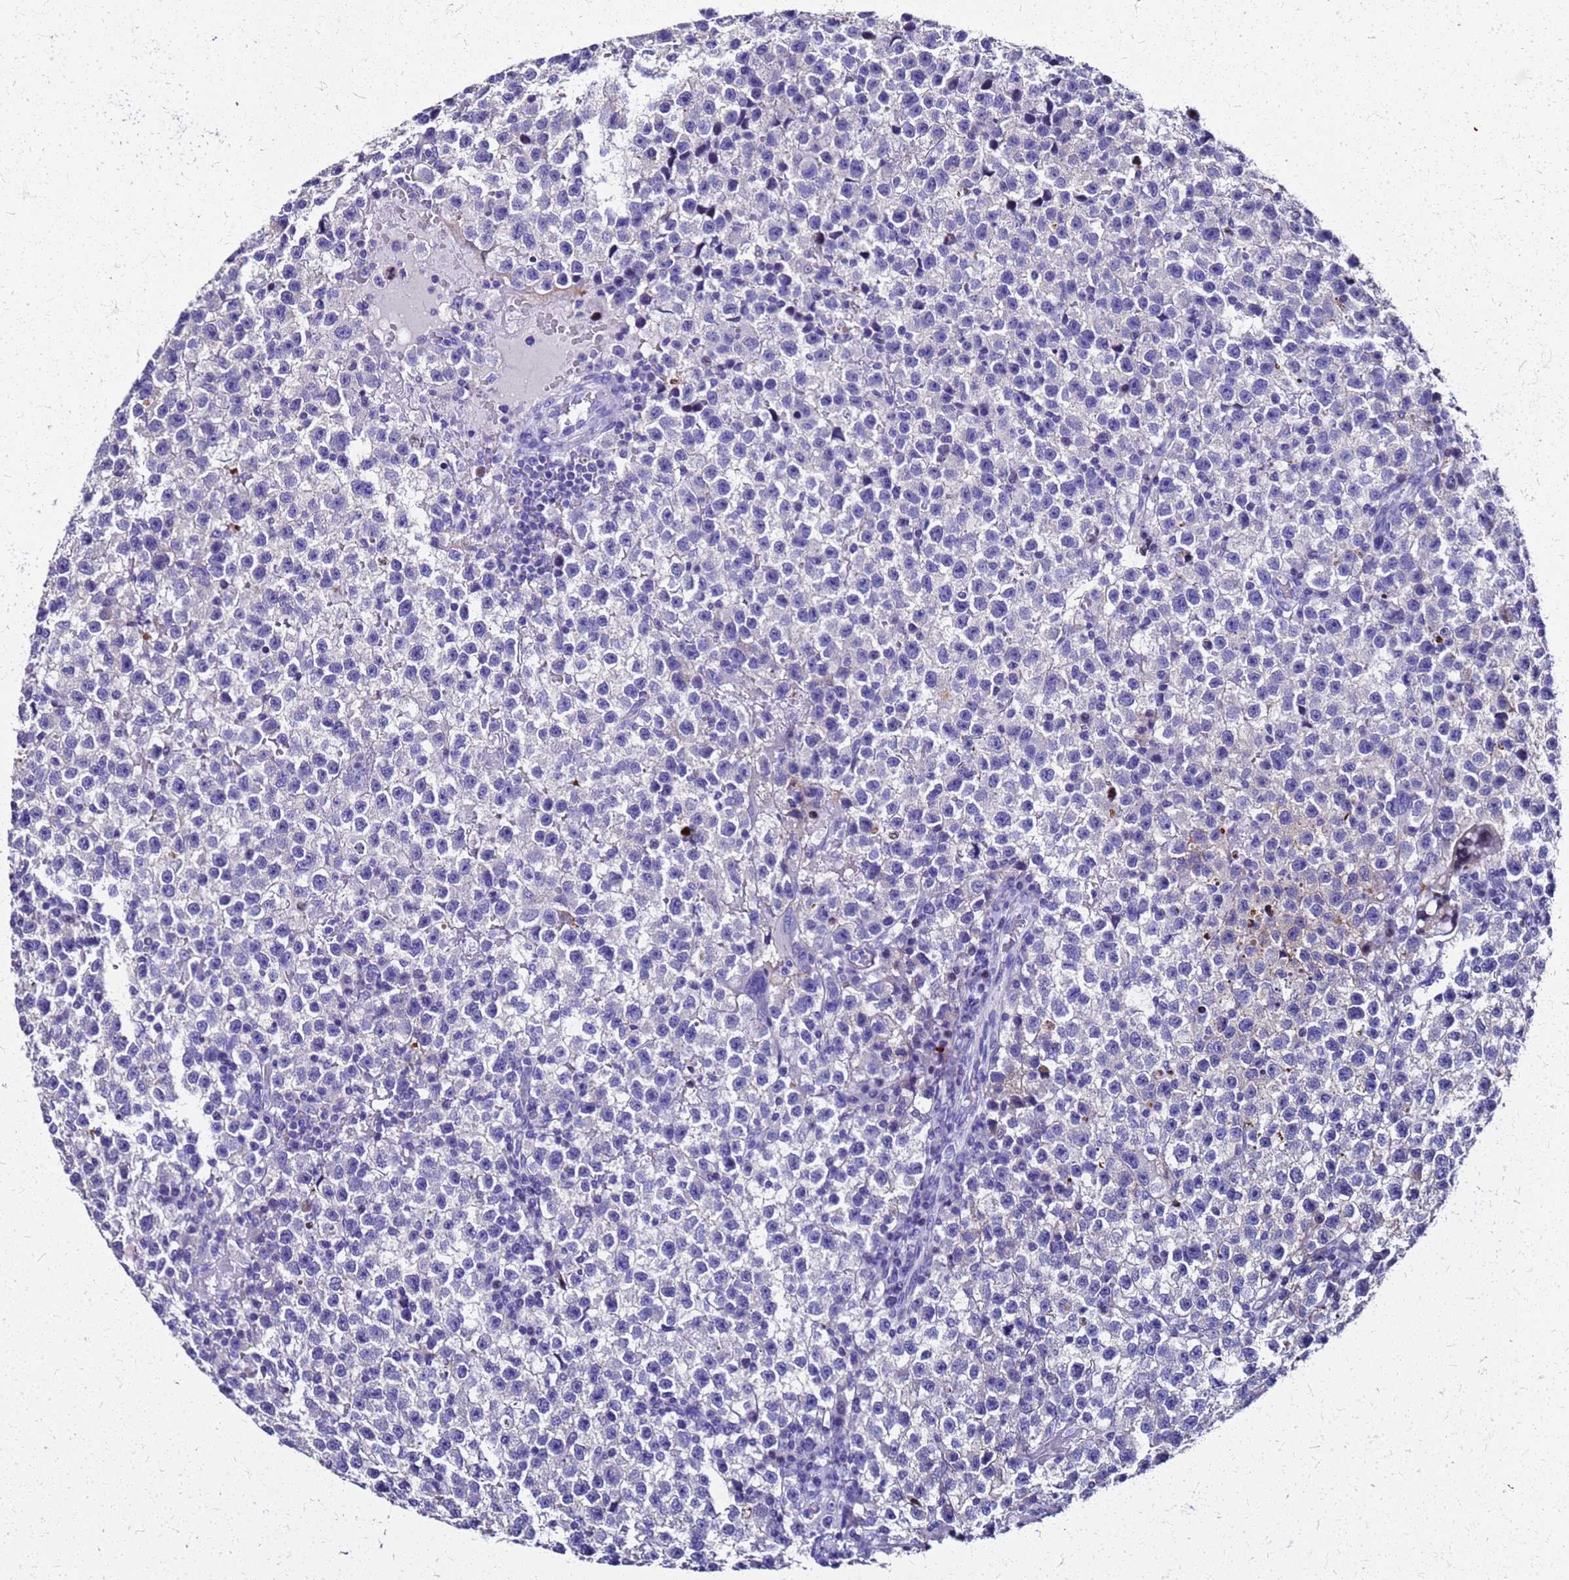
{"staining": {"intensity": "negative", "quantity": "none", "location": "none"}, "tissue": "testis cancer", "cell_type": "Tumor cells", "image_type": "cancer", "snomed": [{"axis": "morphology", "description": "Seminoma, NOS"}, {"axis": "topography", "description": "Testis"}], "caption": "Image shows no protein staining in tumor cells of seminoma (testis) tissue.", "gene": "SMIM21", "patient": {"sex": "male", "age": 22}}